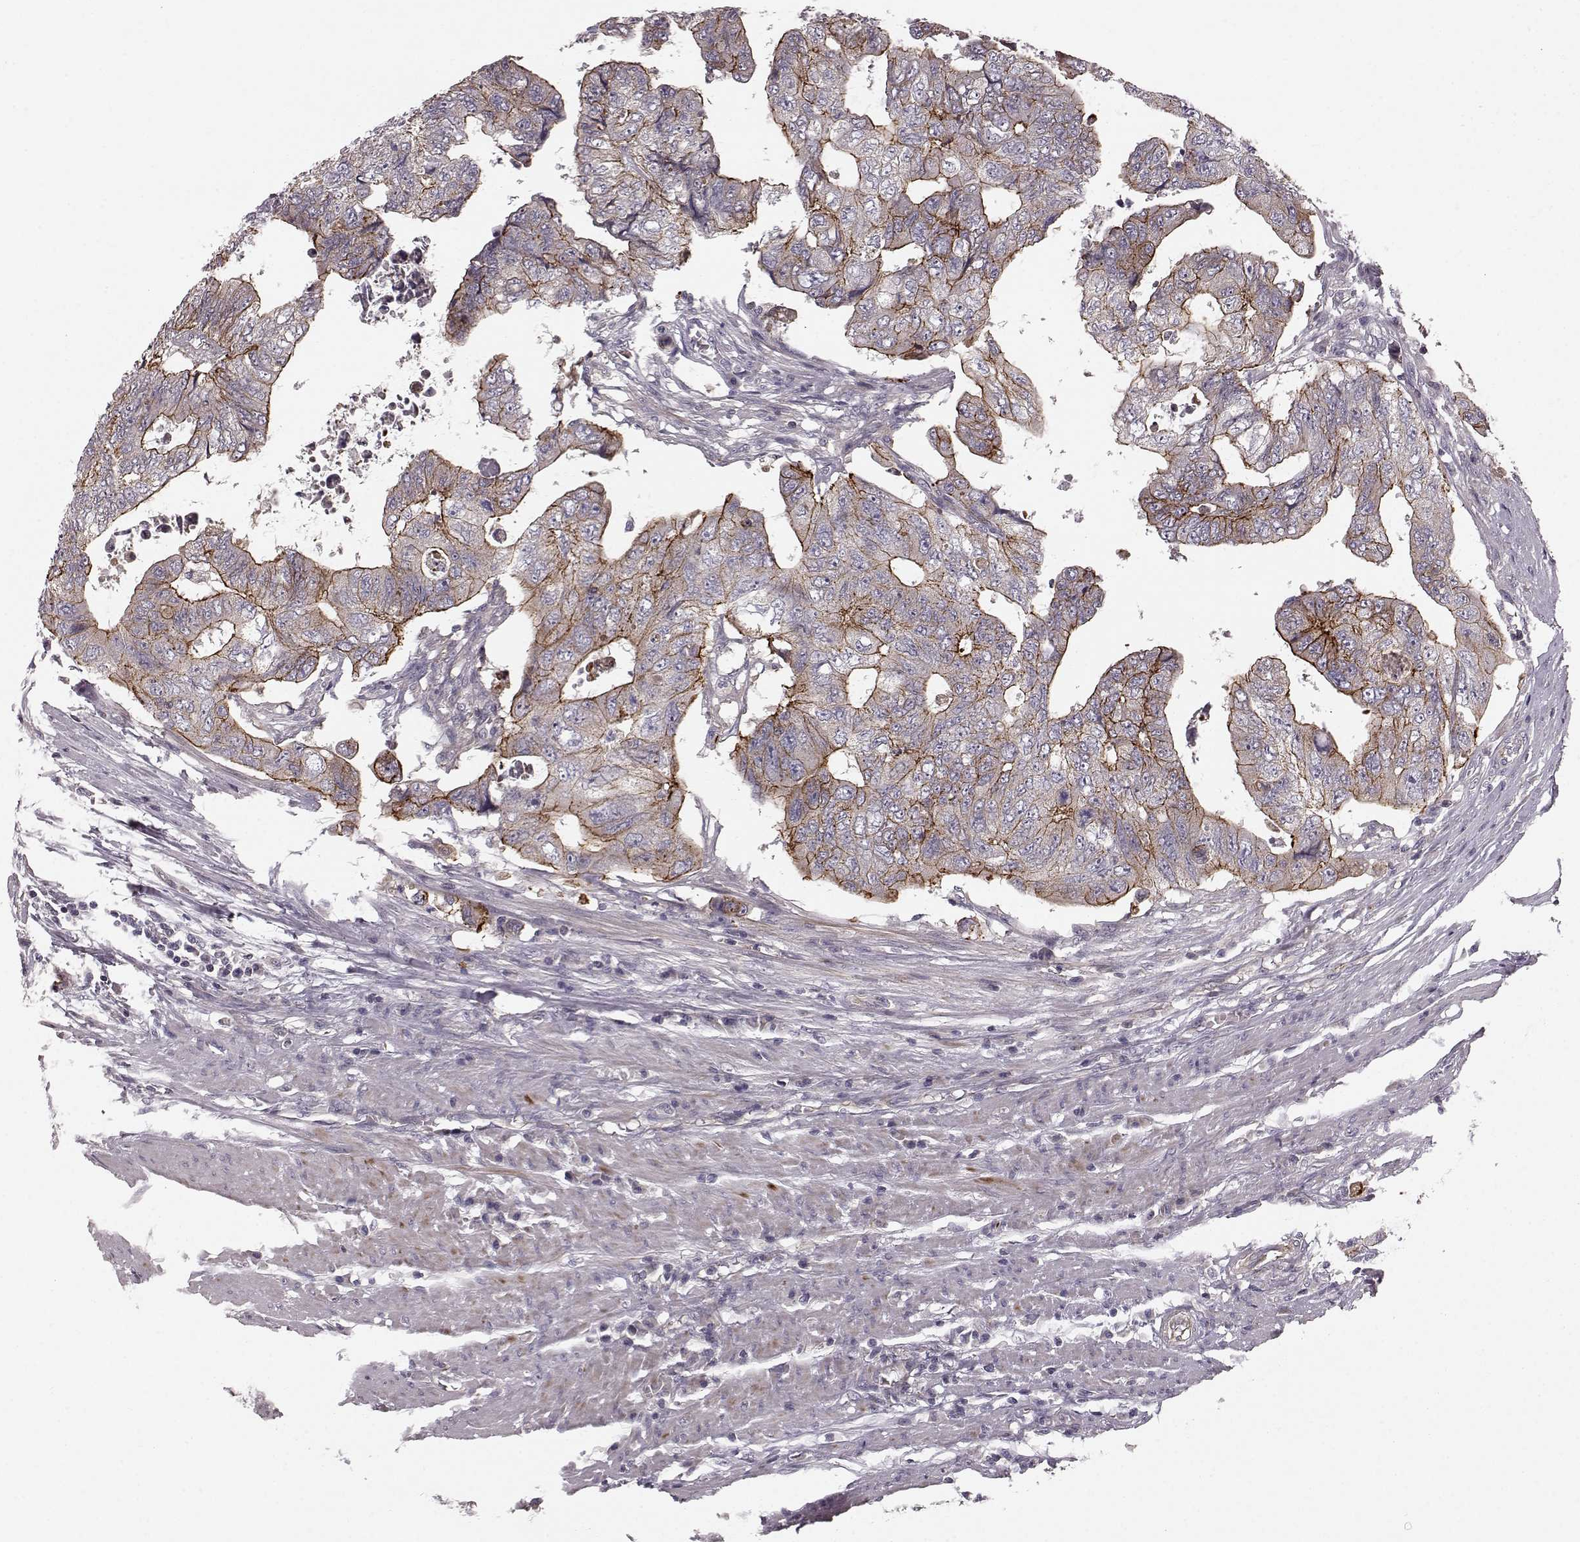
{"staining": {"intensity": "moderate", "quantity": "25%-75%", "location": "cytoplasmic/membranous"}, "tissue": "colorectal cancer", "cell_type": "Tumor cells", "image_type": "cancer", "snomed": [{"axis": "morphology", "description": "Adenocarcinoma, NOS"}, {"axis": "topography", "description": "Colon"}], "caption": "This is a micrograph of IHC staining of colorectal adenocarcinoma, which shows moderate expression in the cytoplasmic/membranous of tumor cells.", "gene": "SLC22A18", "patient": {"sex": "male", "age": 57}}